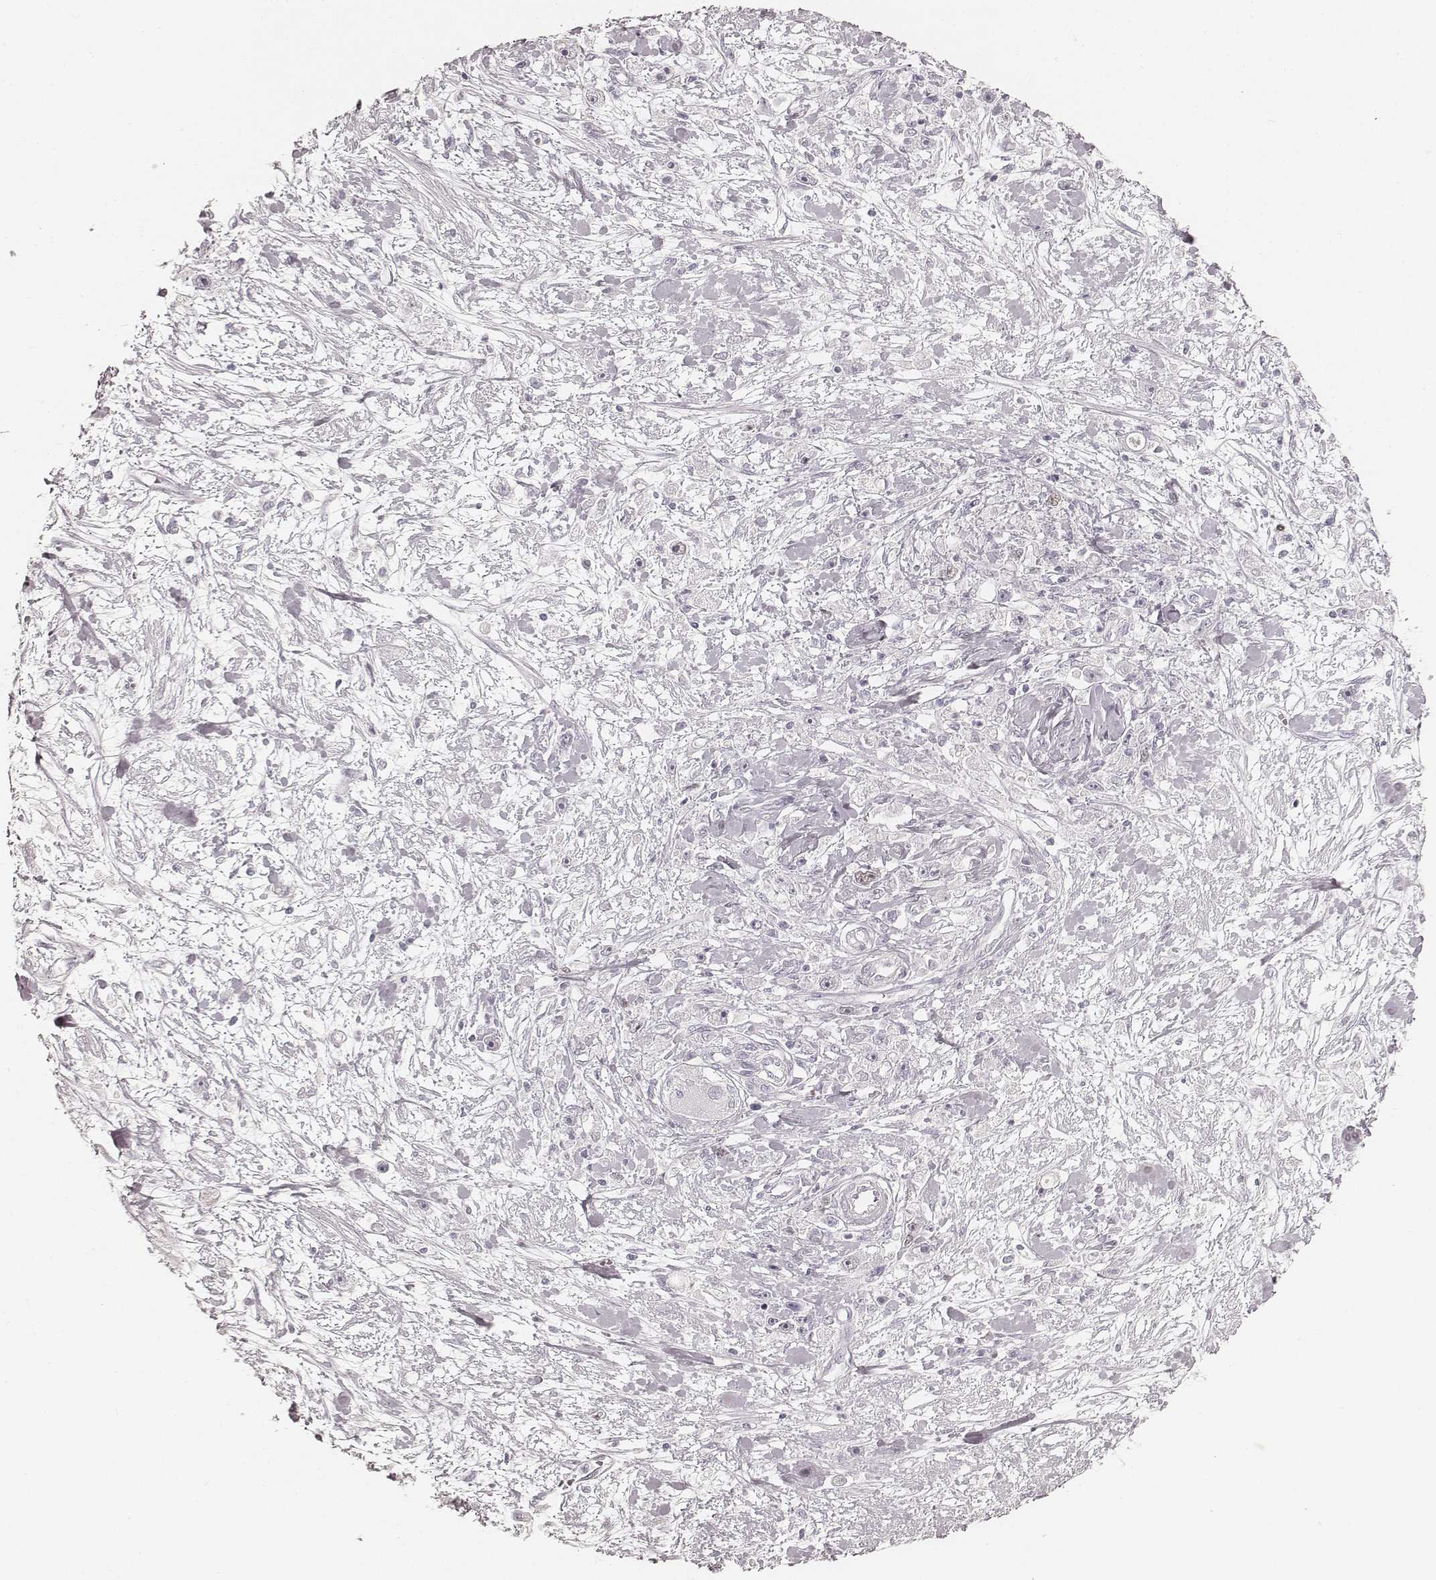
{"staining": {"intensity": "negative", "quantity": "none", "location": "none"}, "tissue": "stomach cancer", "cell_type": "Tumor cells", "image_type": "cancer", "snomed": [{"axis": "morphology", "description": "Adenocarcinoma, NOS"}, {"axis": "topography", "description": "Stomach"}], "caption": "Immunohistochemistry micrograph of stomach cancer stained for a protein (brown), which exhibits no staining in tumor cells. (Brightfield microscopy of DAB (3,3'-diaminobenzidine) IHC at high magnification).", "gene": "TEX37", "patient": {"sex": "female", "age": 59}}